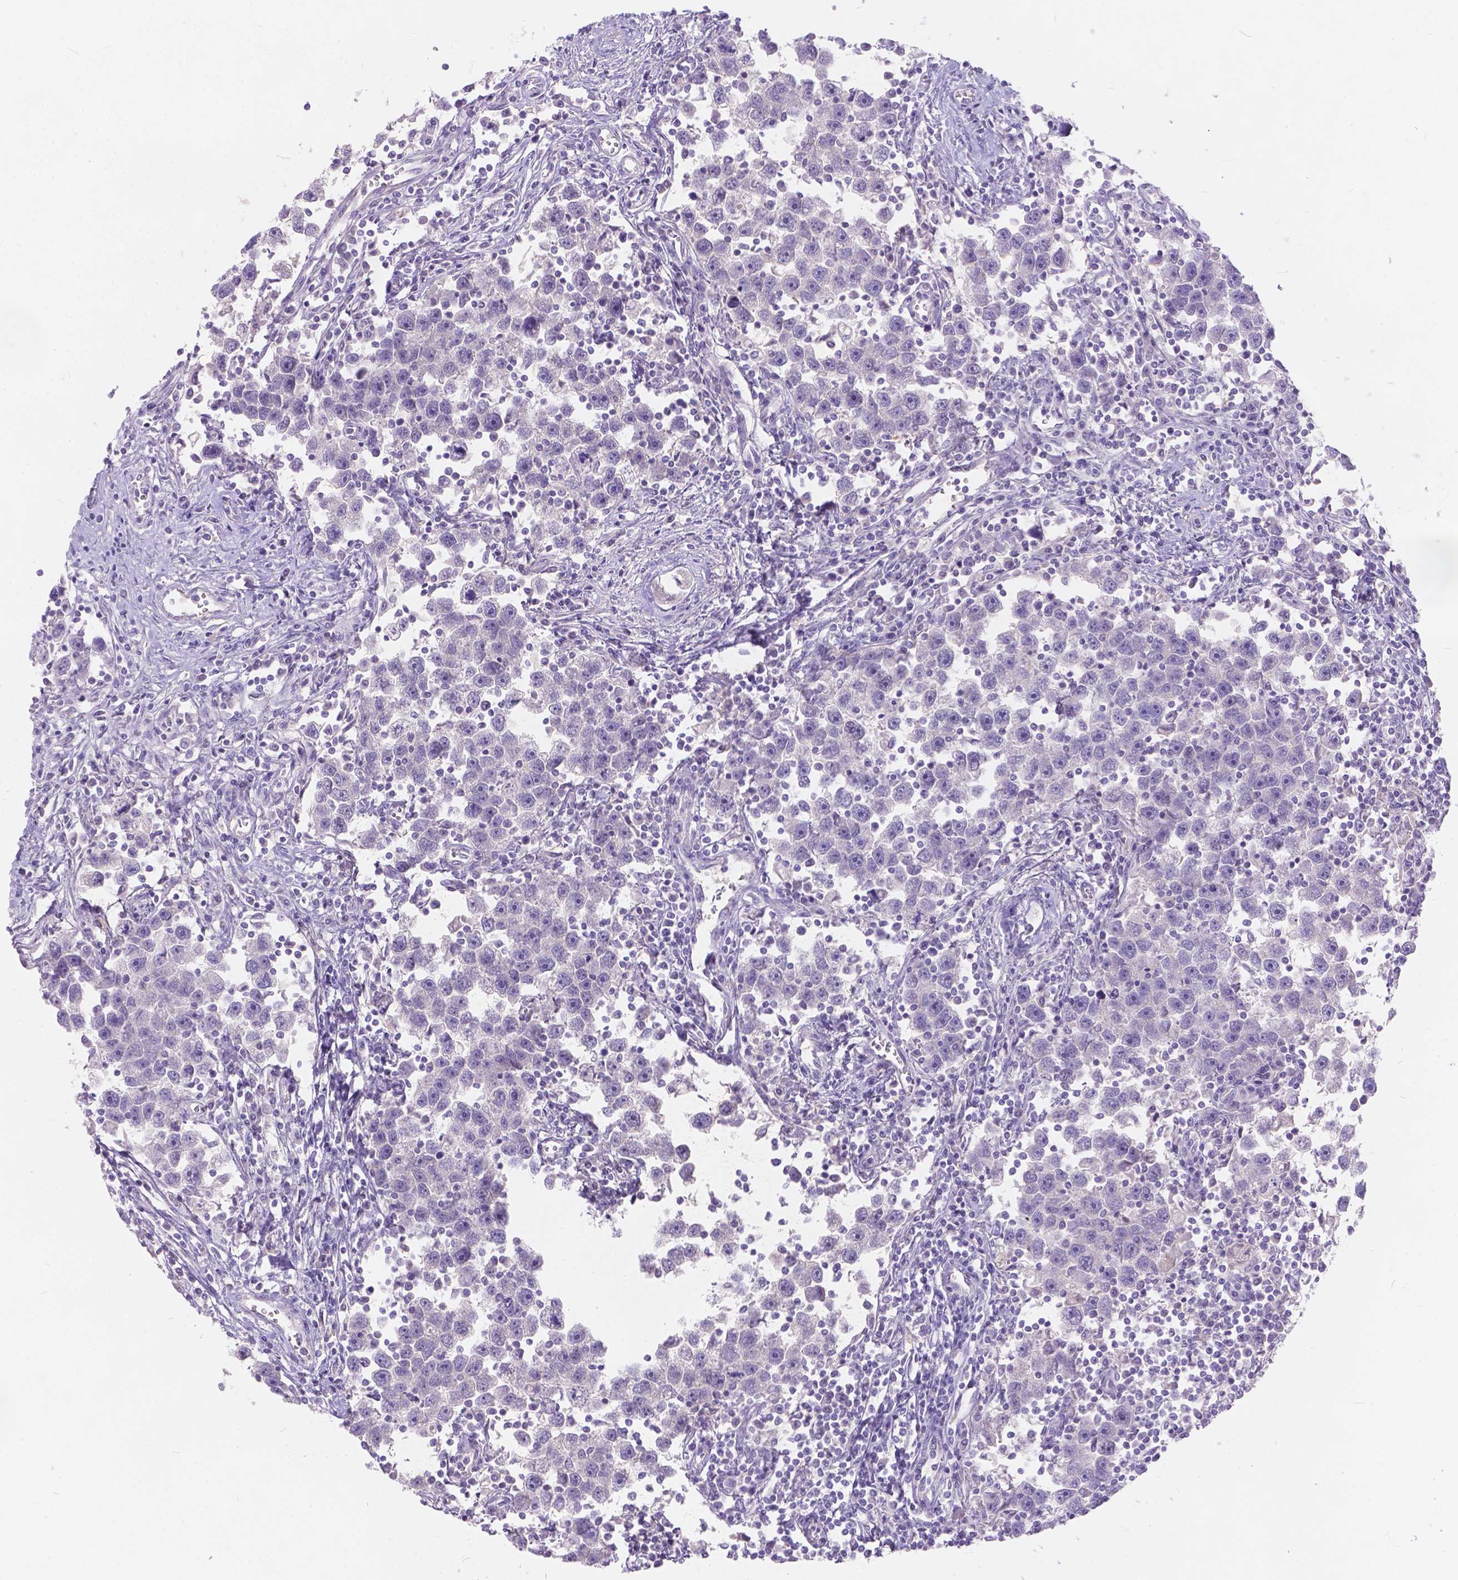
{"staining": {"intensity": "negative", "quantity": "none", "location": "none"}, "tissue": "testis cancer", "cell_type": "Tumor cells", "image_type": "cancer", "snomed": [{"axis": "morphology", "description": "Seminoma, NOS"}, {"axis": "topography", "description": "Testis"}], "caption": "A high-resolution micrograph shows IHC staining of testis cancer, which reveals no significant positivity in tumor cells.", "gene": "PEX11G", "patient": {"sex": "male", "age": 30}}